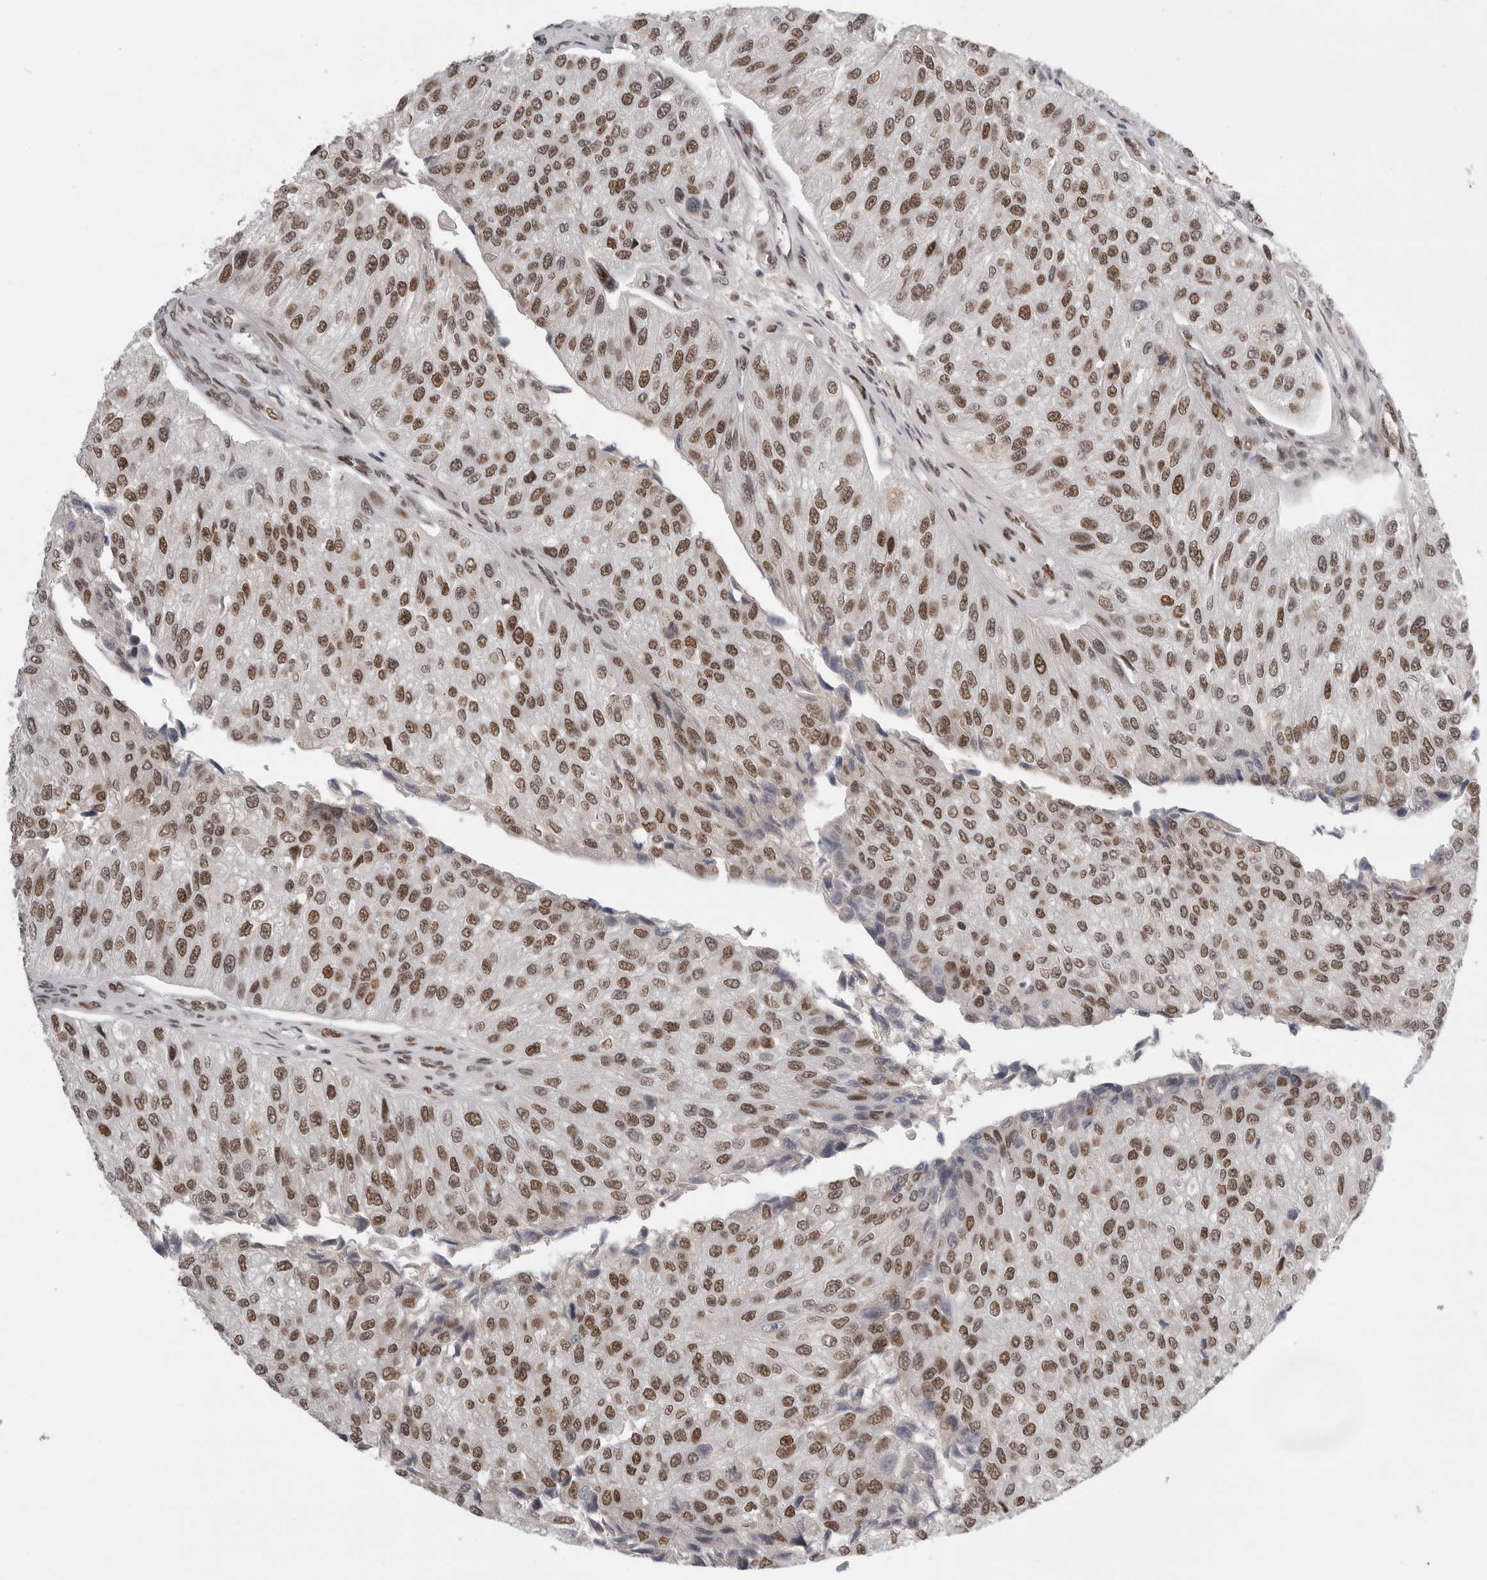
{"staining": {"intensity": "moderate", "quantity": ">75%", "location": "nuclear"}, "tissue": "urothelial cancer", "cell_type": "Tumor cells", "image_type": "cancer", "snomed": [{"axis": "morphology", "description": "Urothelial carcinoma, High grade"}, {"axis": "topography", "description": "Kidney"}, {"axis": "topography", "description": "Urinary bladder"}], "caption": "Immunohistochemical staining of human high-grade urothelial carcinoma demonstrates moderate nuclear protein positivity in about >75% of tumor cells.", "gene": "POU5F1", "patient": {"sex": "male", "age": 77}}